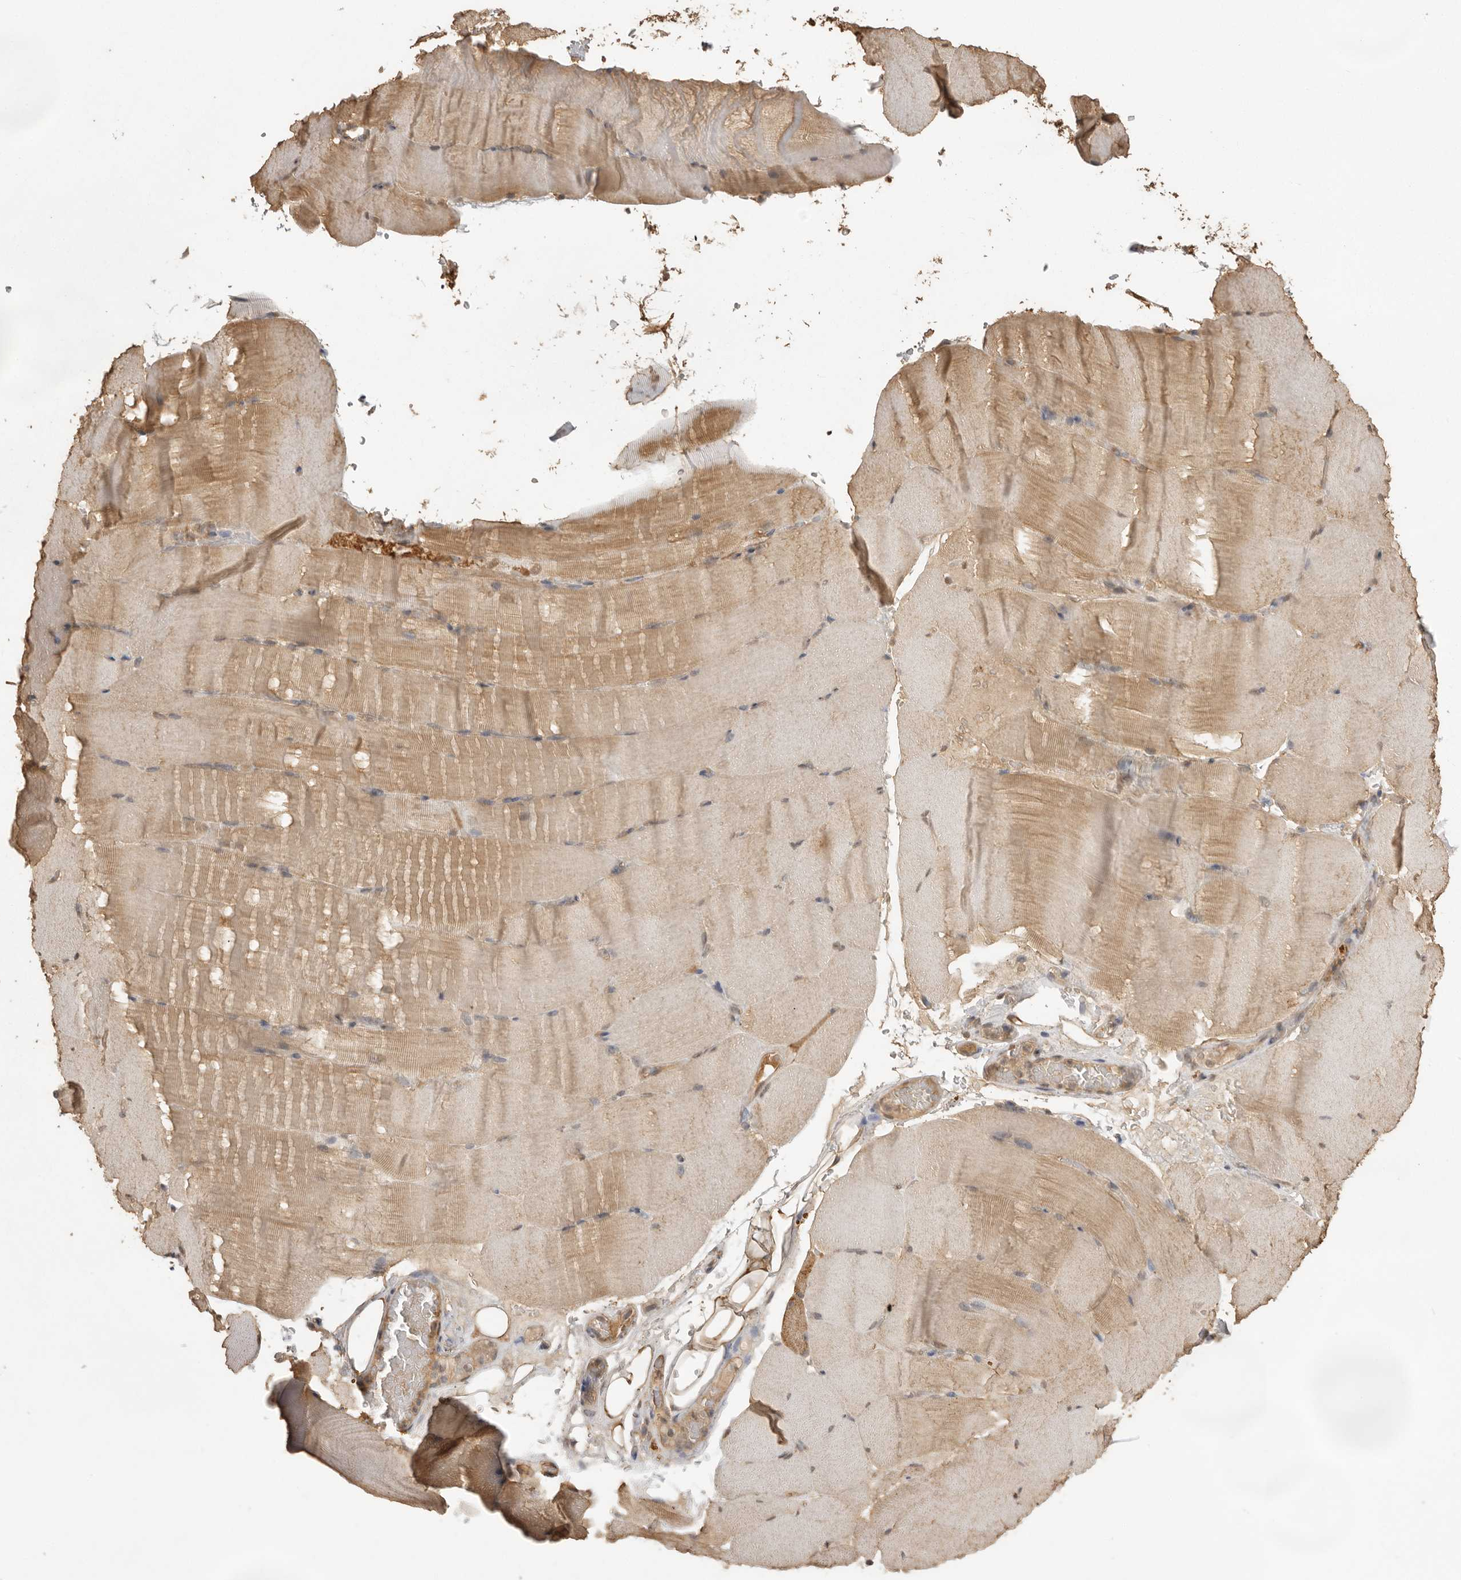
{"staining": {"intensity": "moderate", "quantity": "25%-75%", "location": "cytoplasmic/membranous"}, "tissue": "skeletal muscle", "cell_type": "Myocytes", "image_type": "normal", "snomed": [{"axis": "morphology", "description": "Normal tissue, NOS"}, {"axis": "topography", "description": "Skeletal muscle"}, {"axis": "topography", "description": "Parathyroid gland"}], "caption": "An immunohistochemistry photomicrograph of unremarkable tissue is shown. Protein staining in brown labels moderate cytoplasmic/membranous positivity in skeletal muscle within myocytes. (DAB (3,3'-diaminobenzidine) IHC with brightfield microscopy, high magnification).", "gene": "JAG2", "patient": {"sex": "female", "age": 37}}